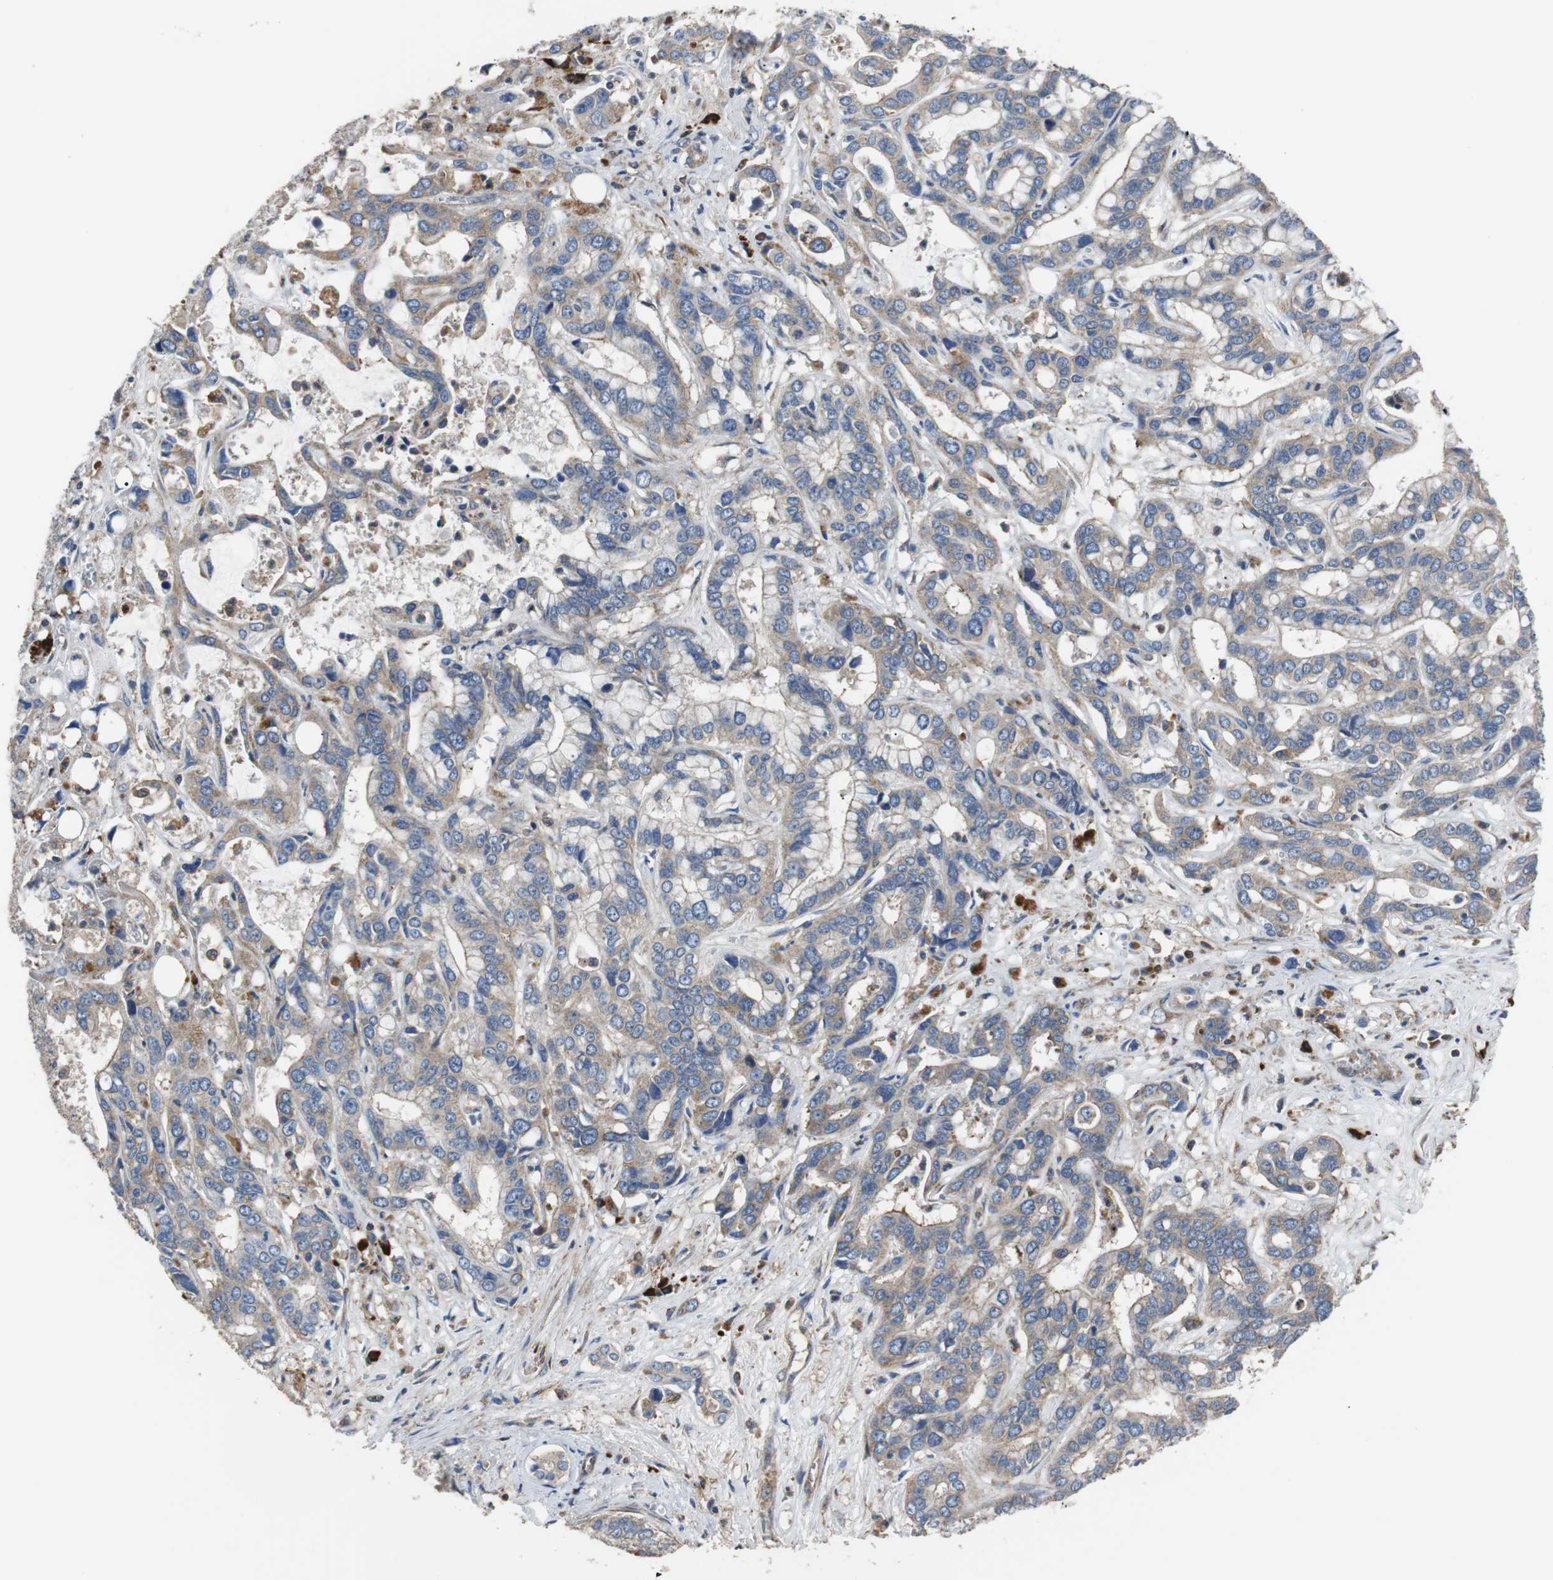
{"staining": {"intensity": "weak", "quantity": ">75%", "location": "cytoplasmic/membranous"}, "tissue": "liver cancer", "cell_type": "Tumor cells", "image_type": "cancer", "snomed": [{"axis": "morphology", "description": "Cholangiocarcinoma"}, {"axis": "topography", "description": "Liver"}], "caption": "There is low levels of weak cytoplasmic/membranous staining in tumor cells of cholangiocarcinoma (liver), as demonstrated by immunohistochemical staining (brown color).", "gene": "PLCG2", "patient": {"sex": "female", "age": 65}}